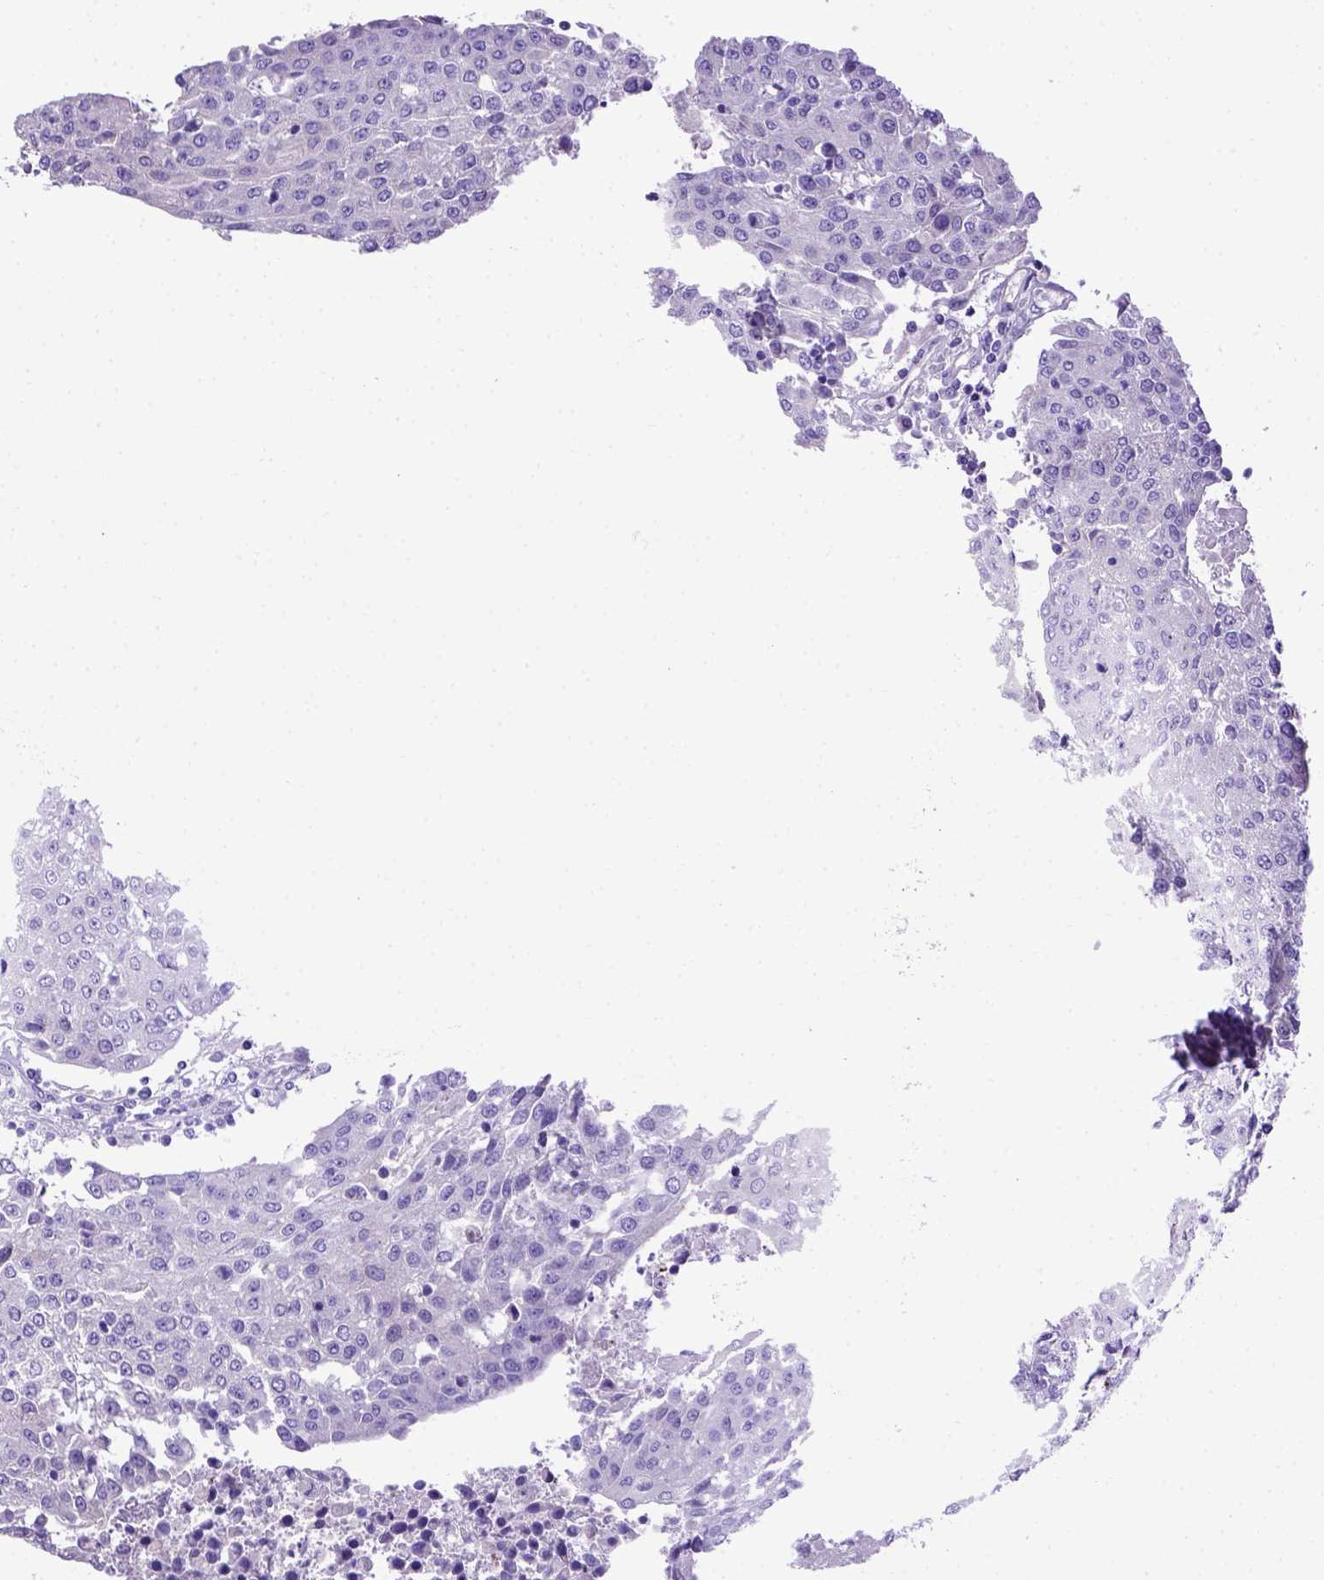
{"staining": {"intensity": "negative", "quantity": "none", "location": "none"}, "tissue": "urothelial cancer", "cell_type": "Tumor cells", "image_type": "cancer", "snomed": [{"axis": "morphology", "description": "Urothelial carcinoma, High grade"}, {"axis": "topography", "description": "Urinary bladder"}], "caption": "This is an IHC histopathology image of urothelial cancer. There is no positivity in tumor cells.", "gene": "ADAM12", "patient": {"sex": "female", "age": 85}}